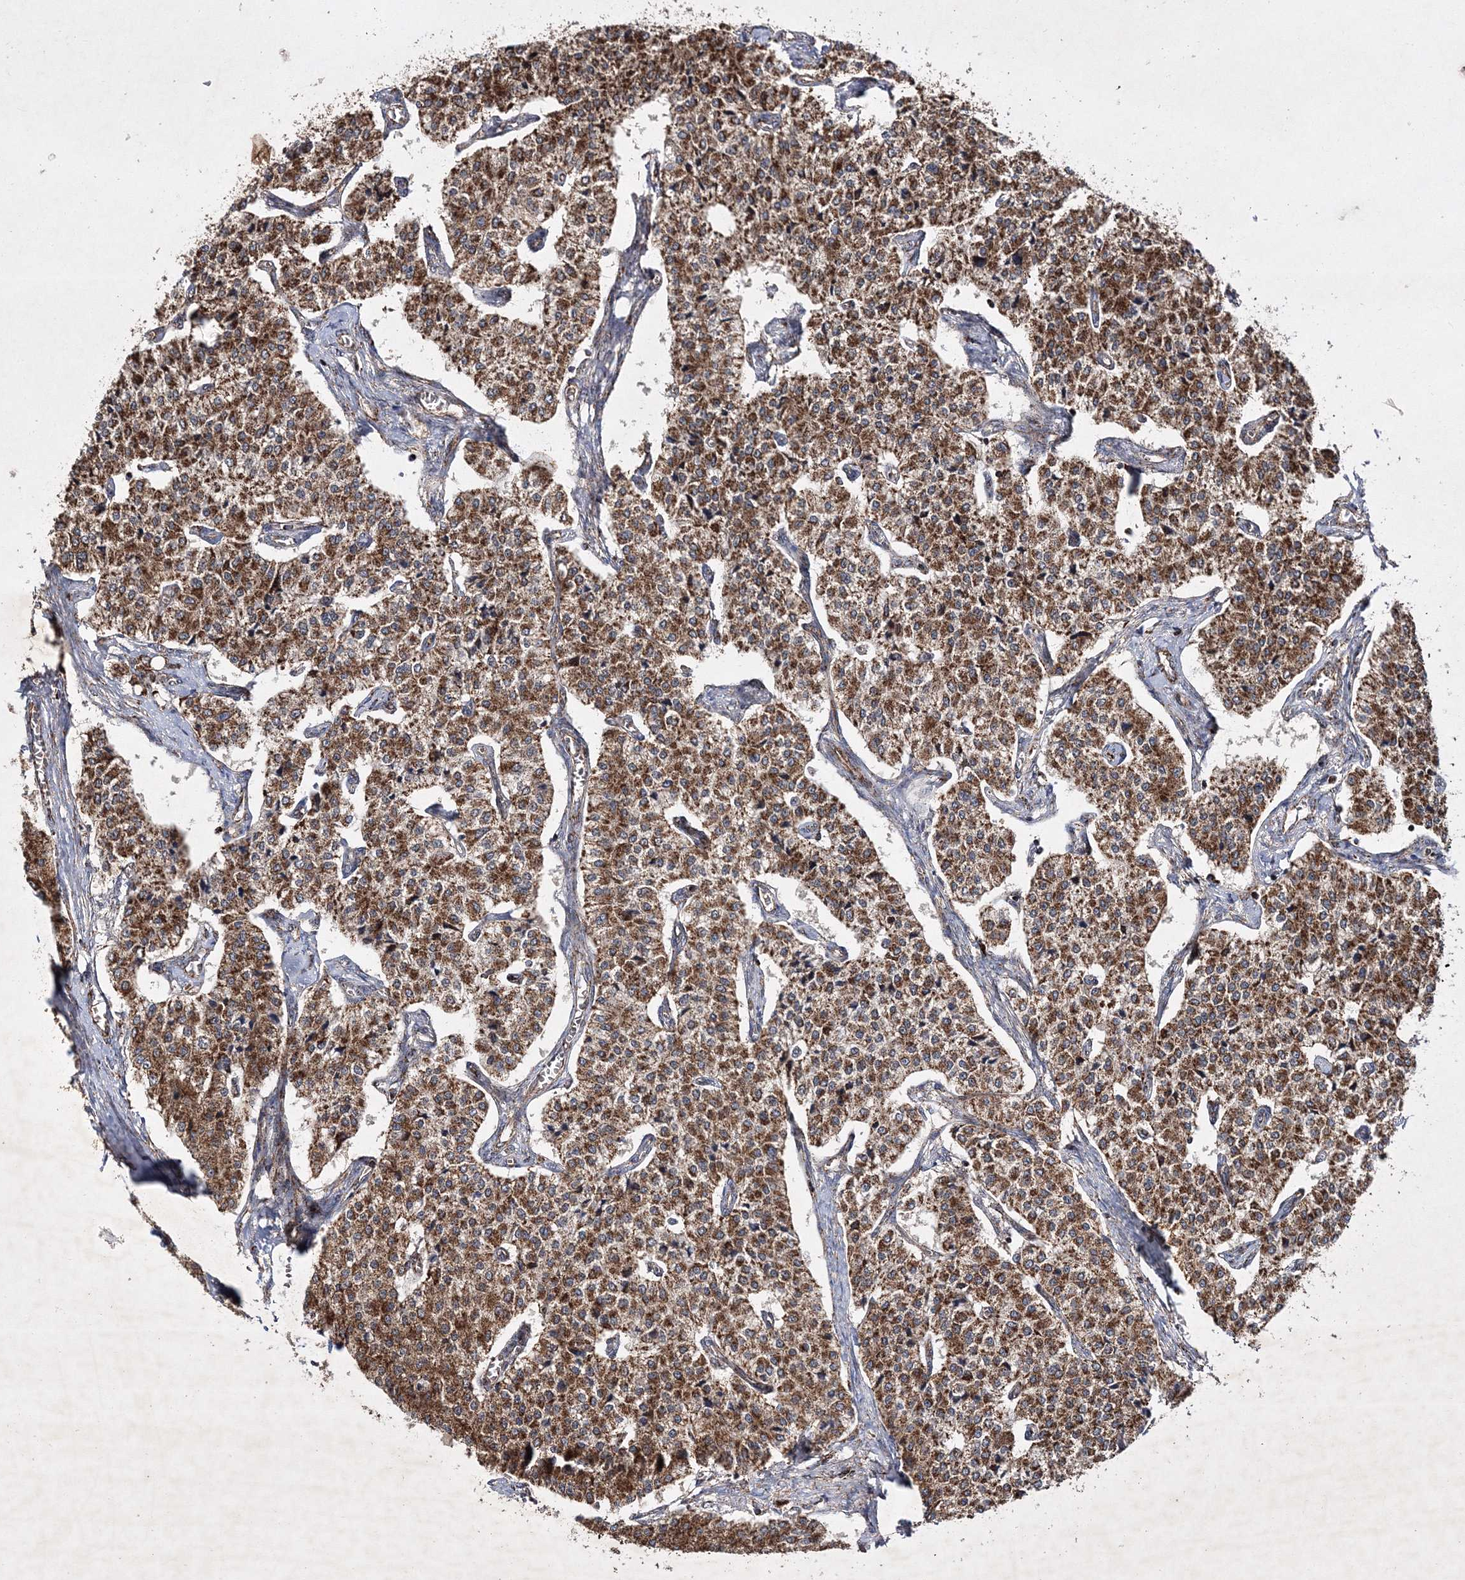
{"staining": {"intensity": "strong", "quantity": ">75%", "location": "cytoplasmic/membranous"}, "tissue": "carcinoid", "cell_type": "Tumor cells", "image_type": "cancer", "snomed": [{"axis": "morphology", "description": "Carcinoid, malignant, NOS"}, {"axis": "topography", "description": "Colon"}], "caption": "Carcinoid was stained to show a protein in brown. There is high levels of strong cytoplasmic/membranous expression in approximately >75% of tumor cells.", "gene": "SCRN3", "patient": {"sex": "female", "age": 52}}